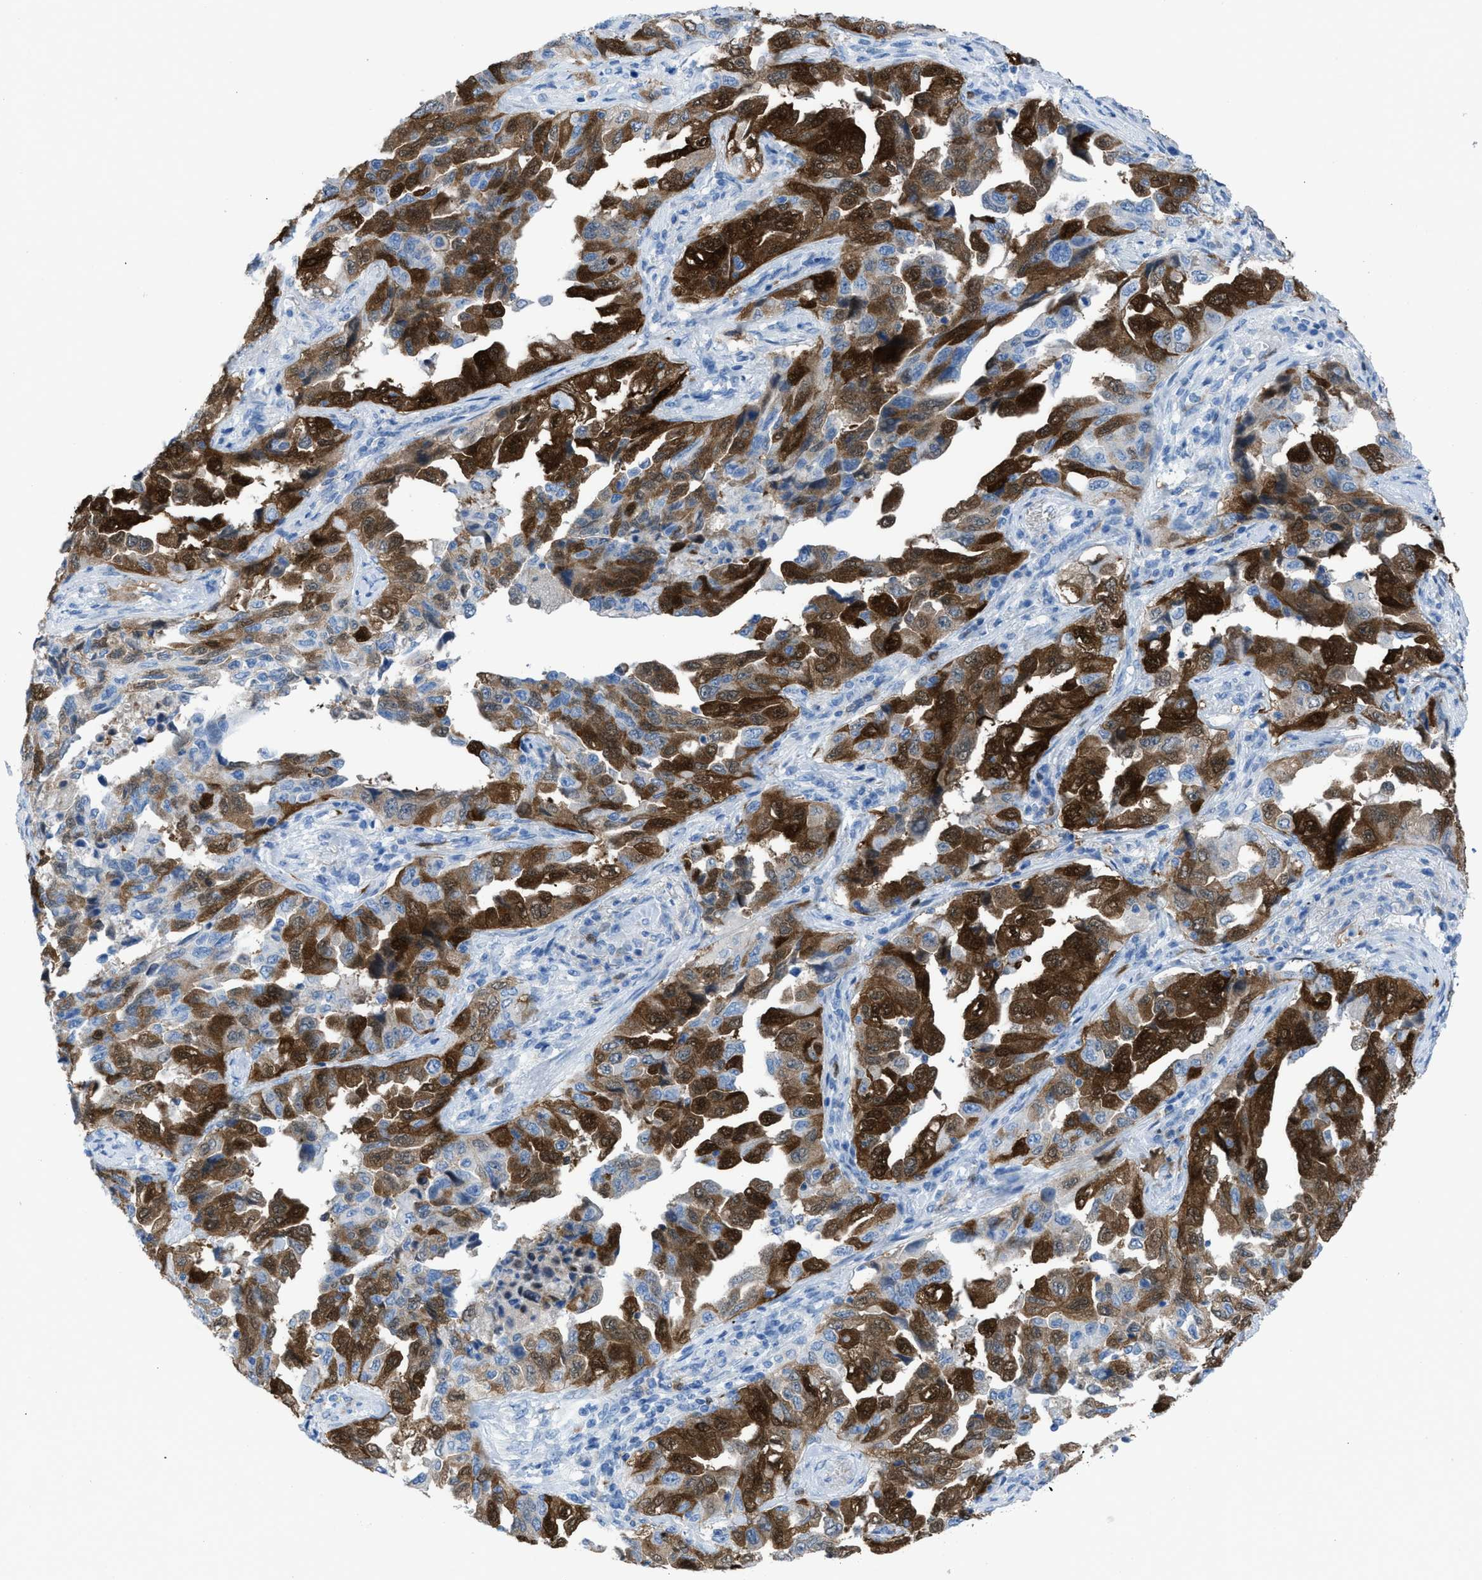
{"staining": {"intensity": "strong", "quantity": ">75%", "location": "cytoplasmic/membranous,nuclear"}, "tissue": "lung cancer", "cell_type": "Tumor cells", "image_type": "cancer", "snomed": [{"axis": "morphology", "description": "Adenocarcinoma, NOS"}, {"axis": "topography", "description": "Lung"}], "caption": "An IHC histopathology image of tumor tissue is shown. Protein staining in brown highlights strong cytoplasmic/membranous and nuclear positivity in lung adenocarcinoma within tumor cells.", "gene": "CDKN2A", "patient": {"sex": "female", "age": 51}}